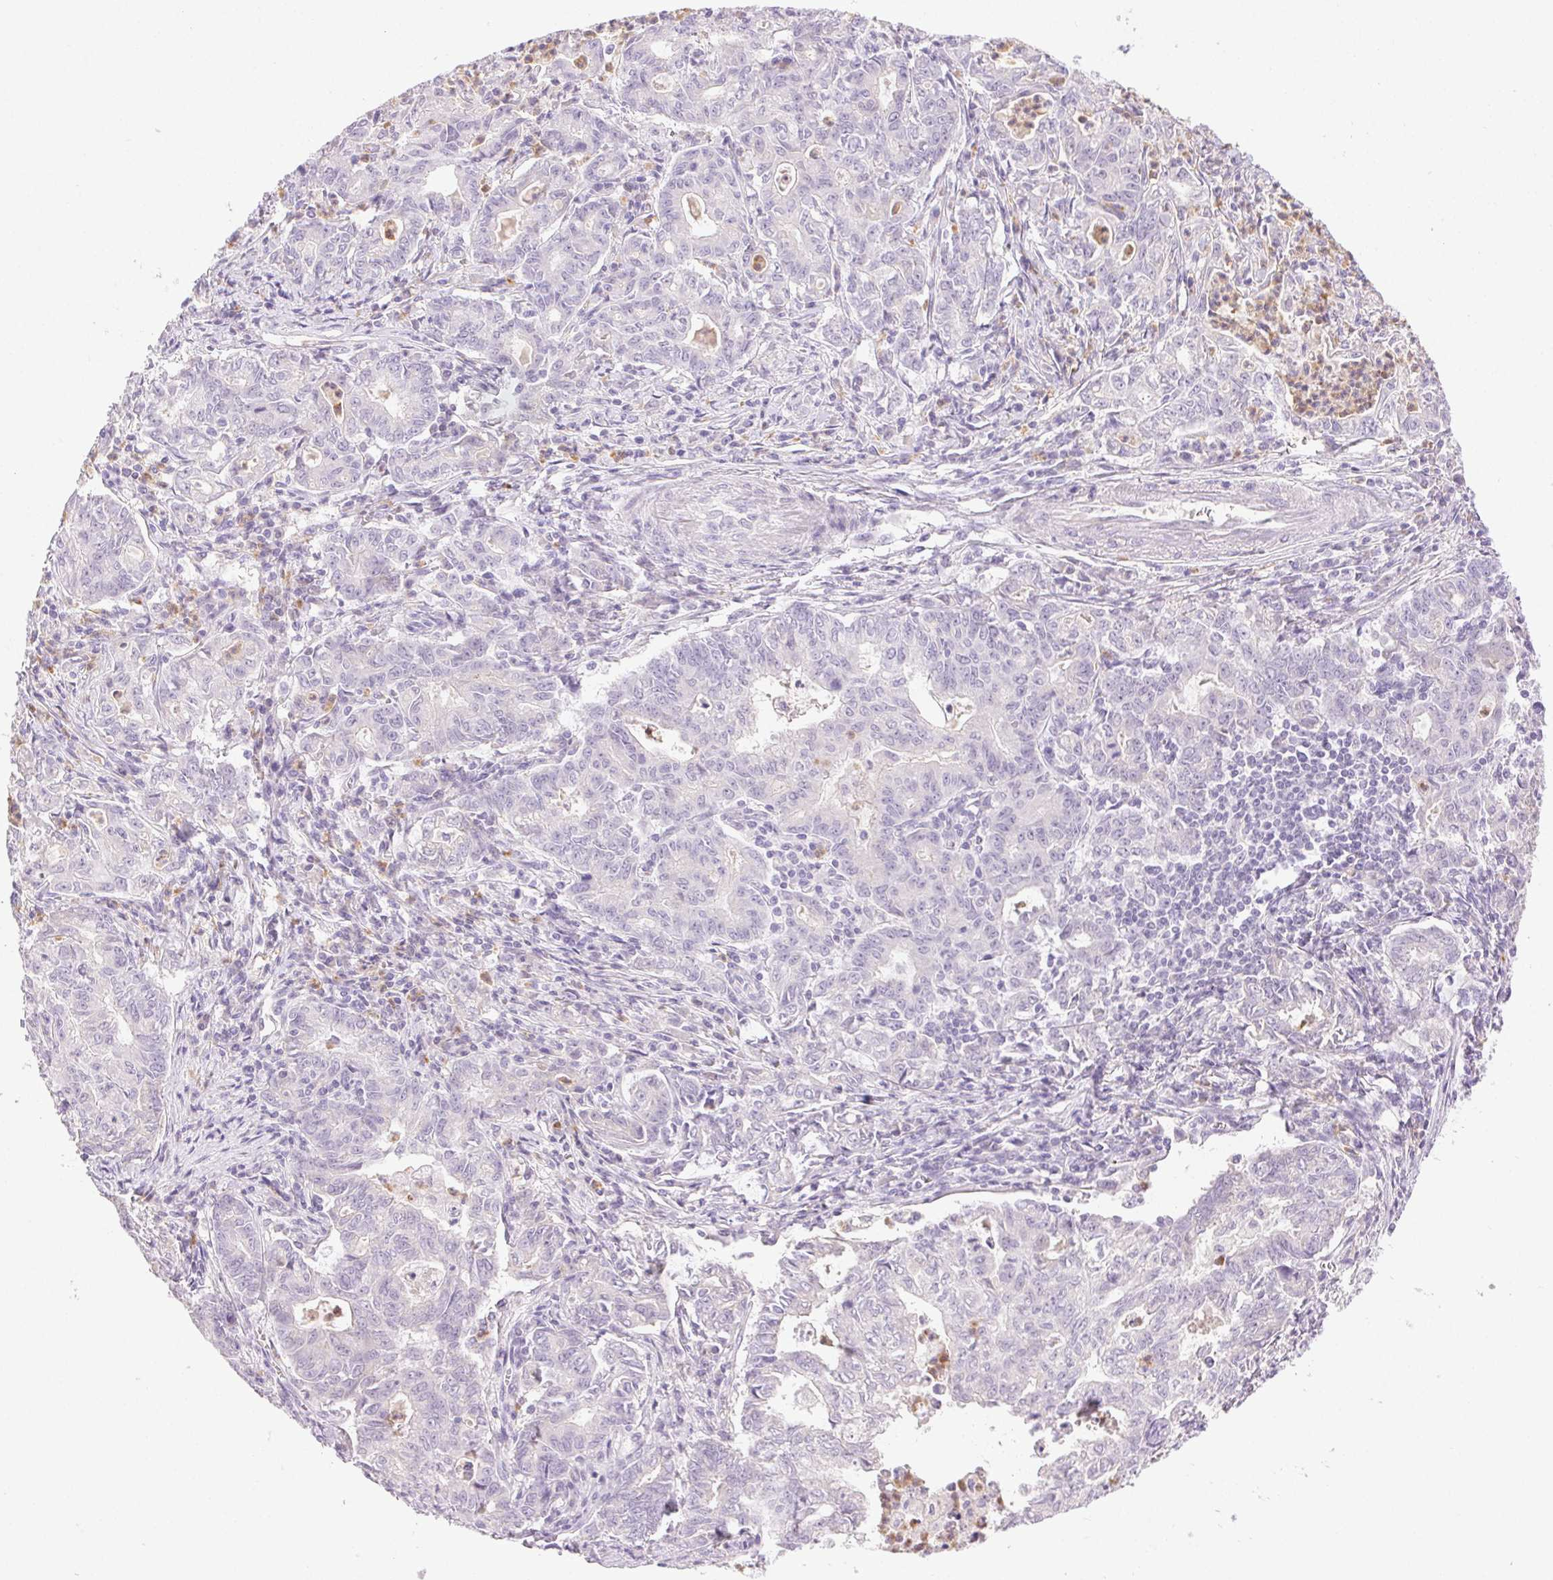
{"staining": {"intensity": "negative", "quantity": "none", "location": "none"}, "tissue": "stomach cancer", "cell_type": "Tumor cells", "image_type": "cancer", "snomed": [{"axis": "morphology", "description": "Adenocarcinoma, NOS"}, {"axis": "topography", "description": "Stomach, upper"}], "caption": "This histopathology image is of stomach cancer (adenocarcinoma) stained with immunohistochemistry to label a protein in brown with the nuclei are counter-stained blue. There is no staining in tumor cells.", "gene": "EMX2", "patient": {"sex": "female", "age": 79}}